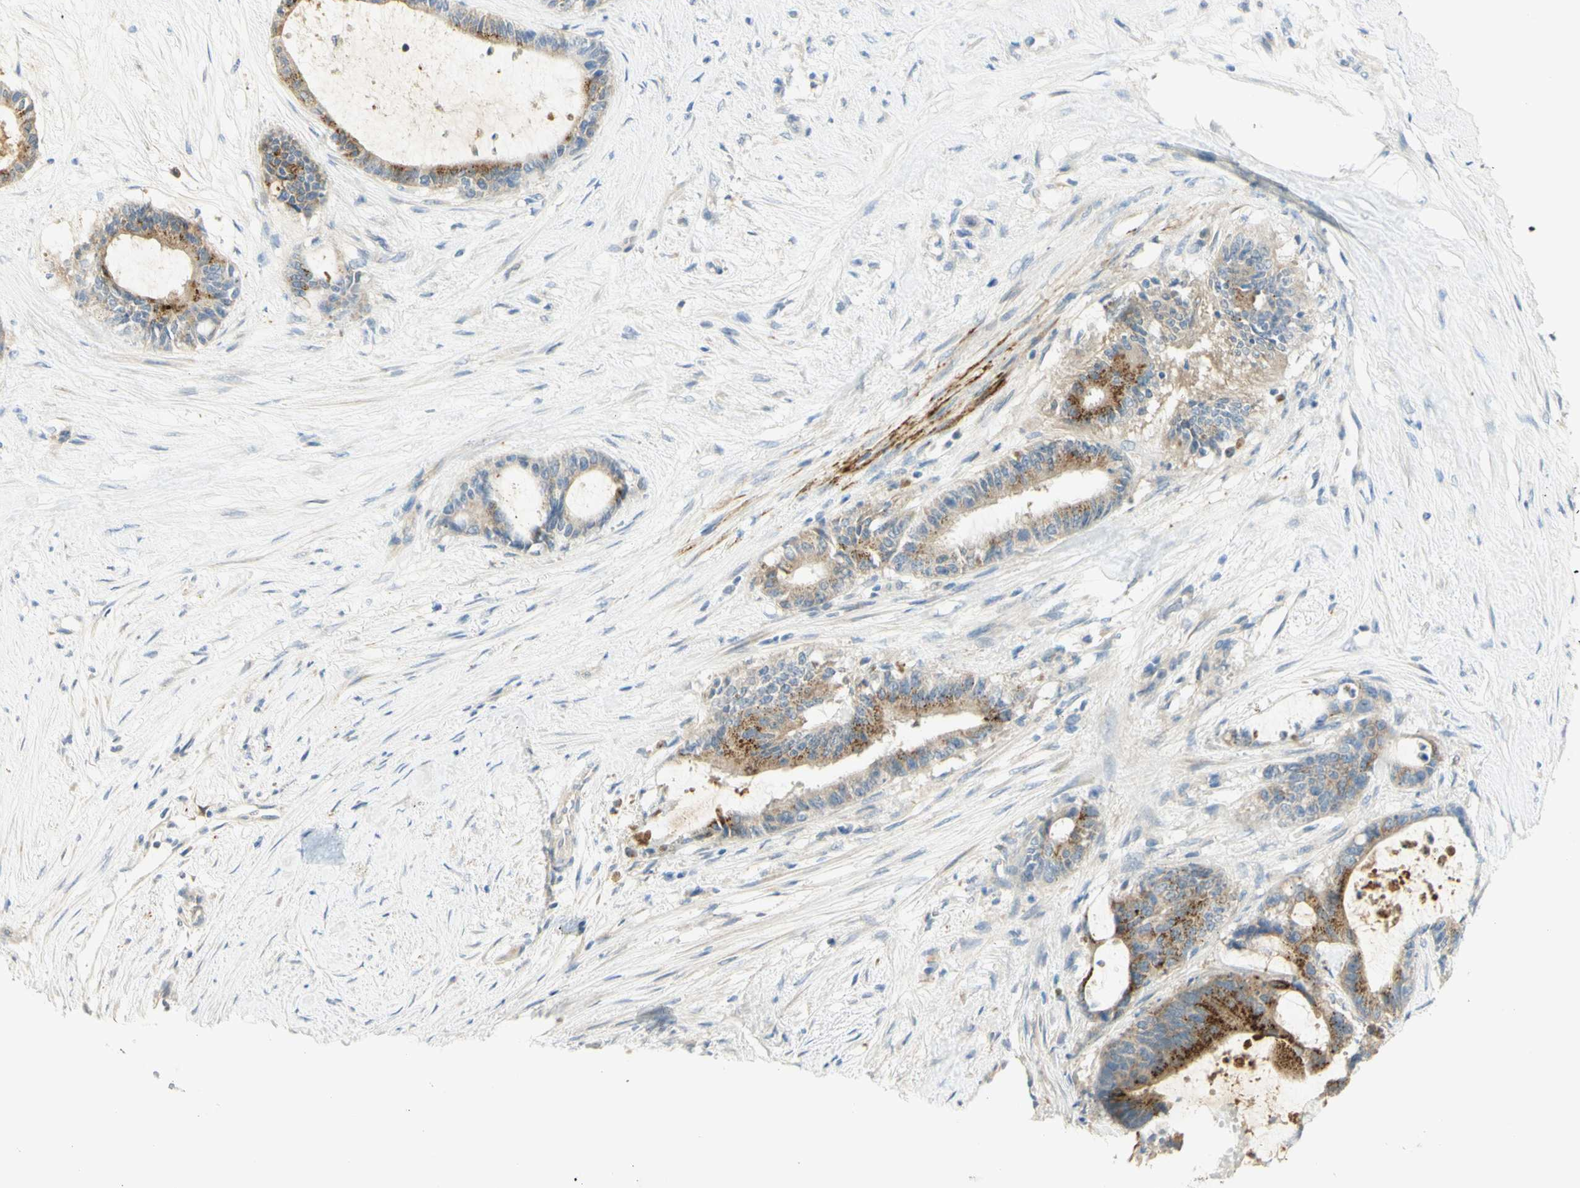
{"staining": {"intensity": "strong", "quantity": "25%-75%", "location": "cytoplasmic/membranous"}, "tissue": "liver cancer", "cell_type": "Tumor cells", "image_type": "cancer", "snomed": [{"axis": "morphology", "description": "Cholangiocarcinoma"}, {"axis": "topography", "description": "Liver"}], "caption": "Brown immunohistochemical staining in cholangiocarcinoma (liver) reveals strong cytoplasmic/membranous positivity in approximately 25%-75% of tumor cells. (Stains: DAB (3,3'-diaminobenzidine) in brown, nuclei in blue, Microscopy: brightfield microscopy at high magnification).", "gene": "GCNT3", "patient": {"sex": "female", "age": 73}}